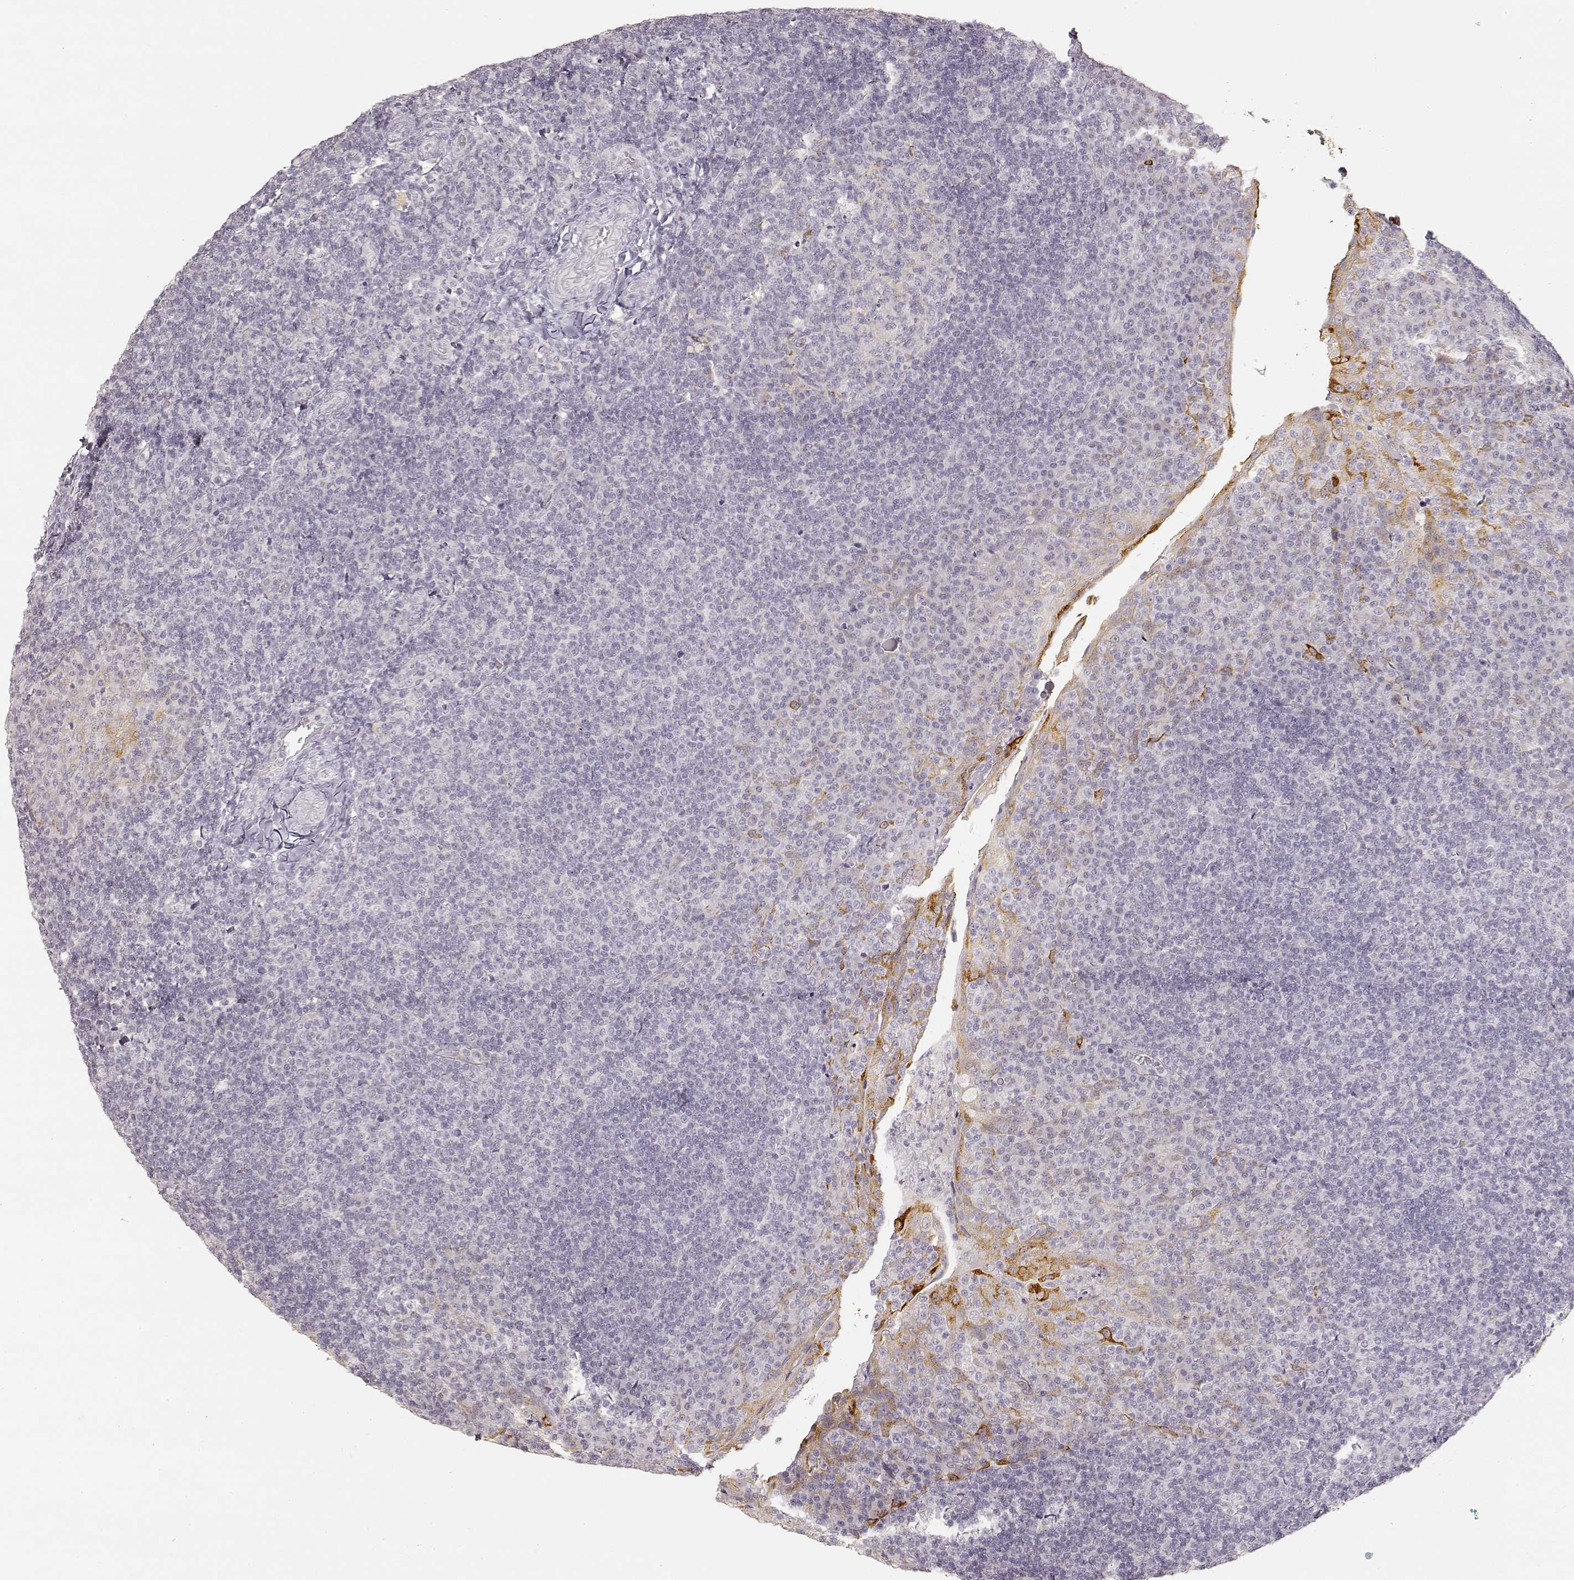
{"staining": {"intensity": "negative", "quantity": "none", "location": "none"}, "tissue": "tonsil", "cell_type": "Germinal center cells", "image_type": "normal", "snomed": [{"axis": "morphology", "description": "Normal tissue, NOS"}, {"axis": "topography", "description": "Tonsil"}], "caption": "Germinal center cells show no significant protein positivity in unremarkable tonsil. Brightfield microscopy of IHC stained with DAB (brown) and hematoxylin (blue), captured at high magnification.", "gene": "LAMC2", "patient": {"sex": "male", "age": 17}}